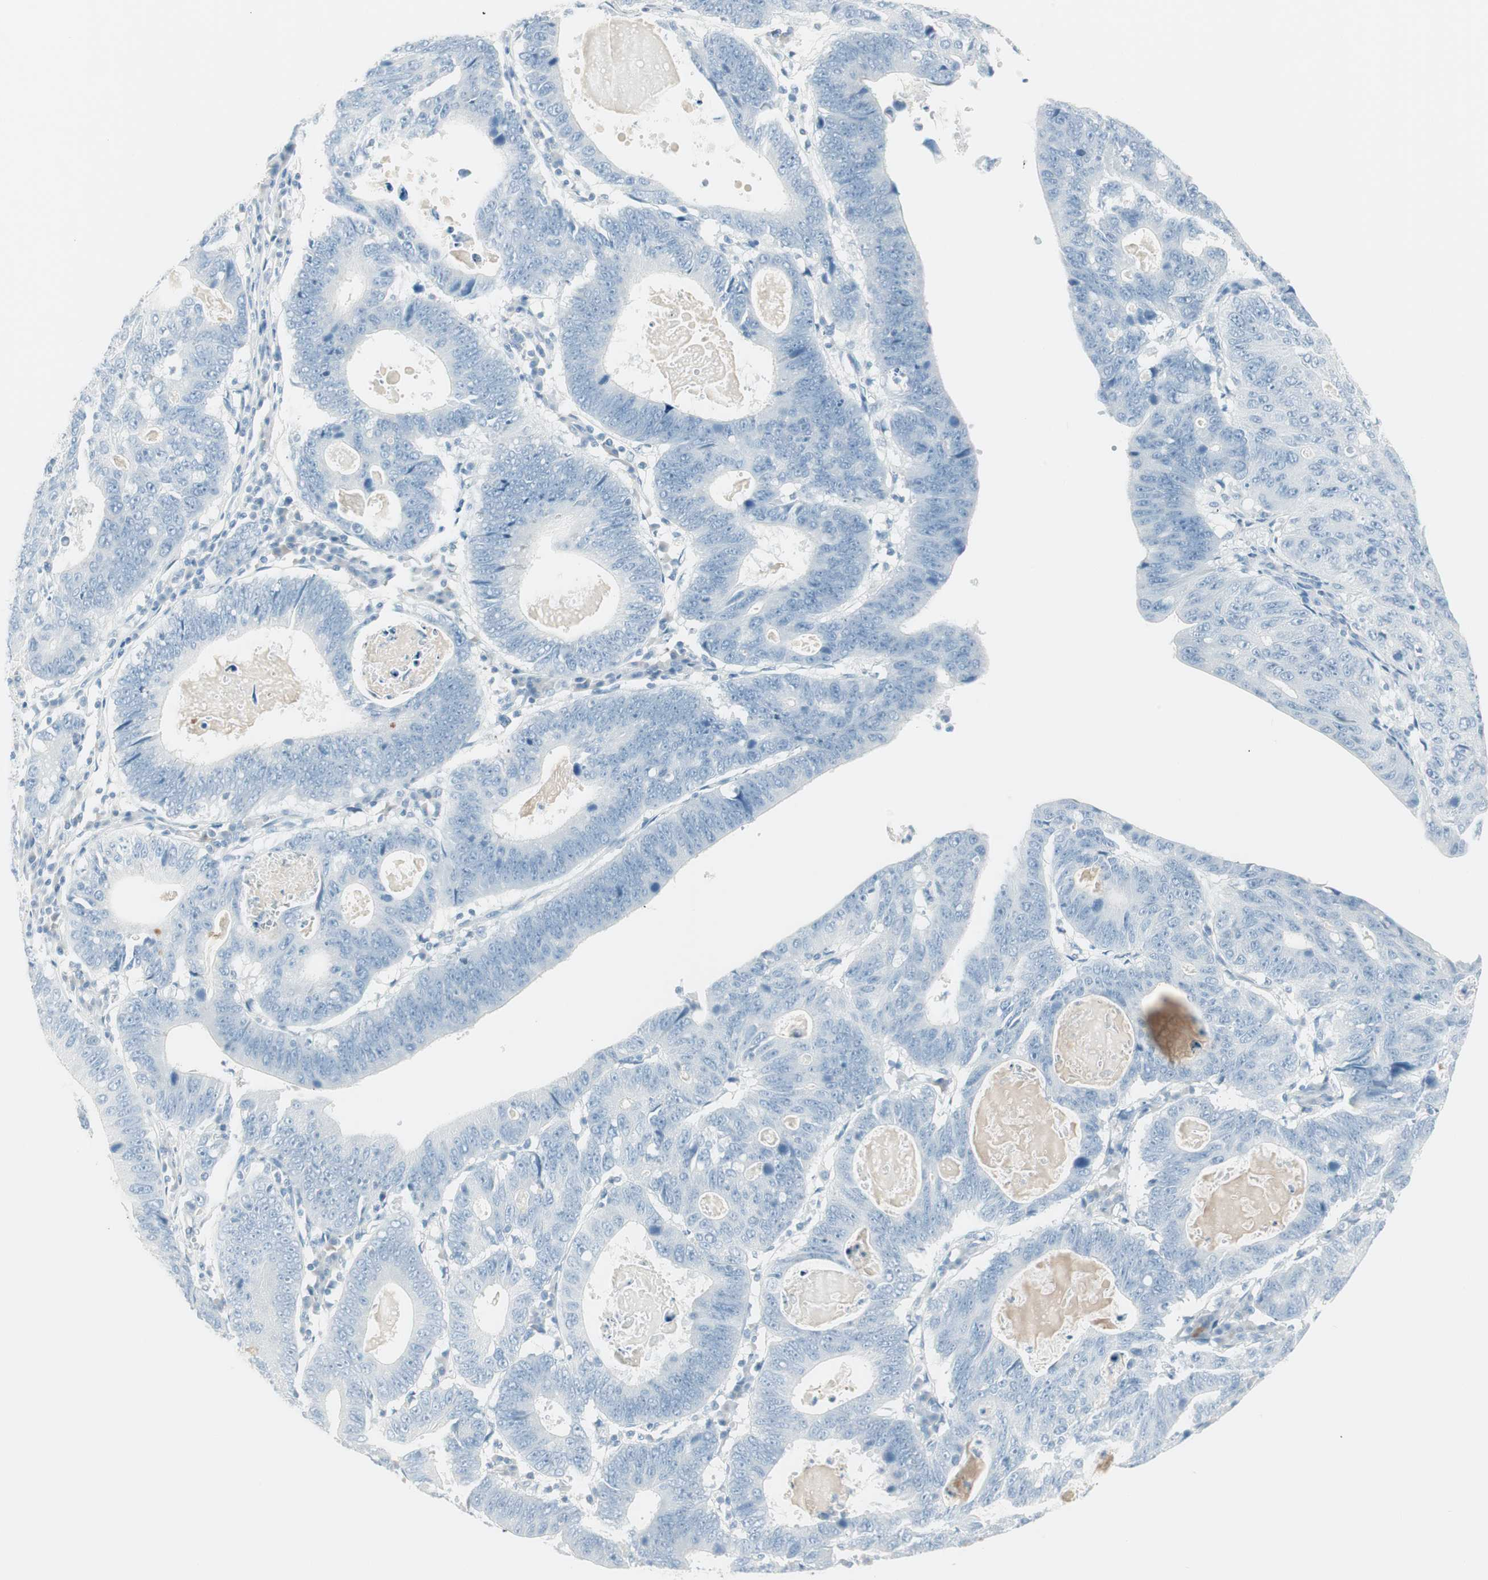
{"staining": {"intensity": "negative", "quantity": "none", "location": "none"}, "tissue": "stomach cancer", "cell_type": "Tumor cells", "image_type": "cancer", "snomed": [{"axis": "morphology", "description": "Adenocarcinoma, NOS"}, {"axis": "topography", "description": "Stomach"}], "caption": "Immunohistochemical staining of human adenocarcinoma (stomach) demonstrates no significant expression in tumor cells.", "gene": "ITLN2", "patient": {"sex": "male", "age": 59}}